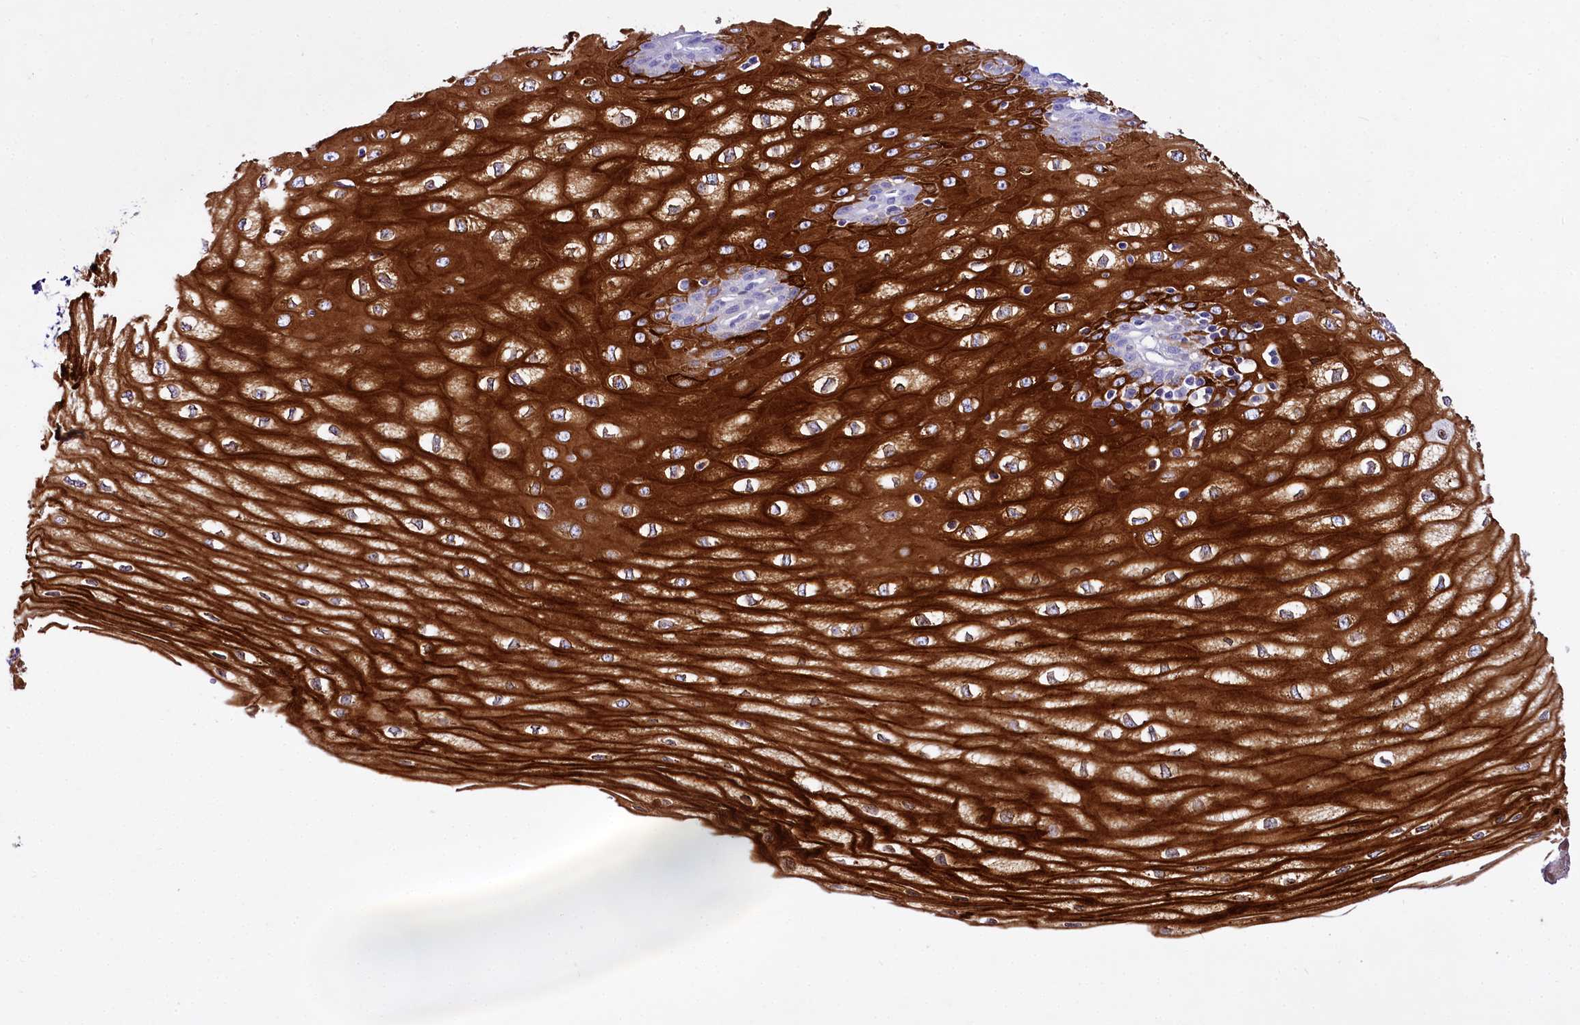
{"staining": {"intensity": "strong", "quantity": "25%-75%", "location": "cytoplasmic/membranous"}, "tissue": "esophagus", "cell_type": "Squamous epithelial cells", "image_type": "normal", "snomed": [{"axis": "morphology", "description": "Normal tissue, NOS"}, {"axis": "topography", "description": "Esophagus"}], "caption": "Immunohistochemical staining of benign esophagus demonstrates strong cytoplasmic/membranous protein expression in about 25%-75% of squamous epithelial cells. The staining was performed using DAB (3,3'-diaminobenzidine) to visualize the protein expression in brown, while the nuclei were stained in blue with hematoxylin (Magnification: 20x).", "gene": "A2ML1", "patient": {"sex": "male", "age": 60}}